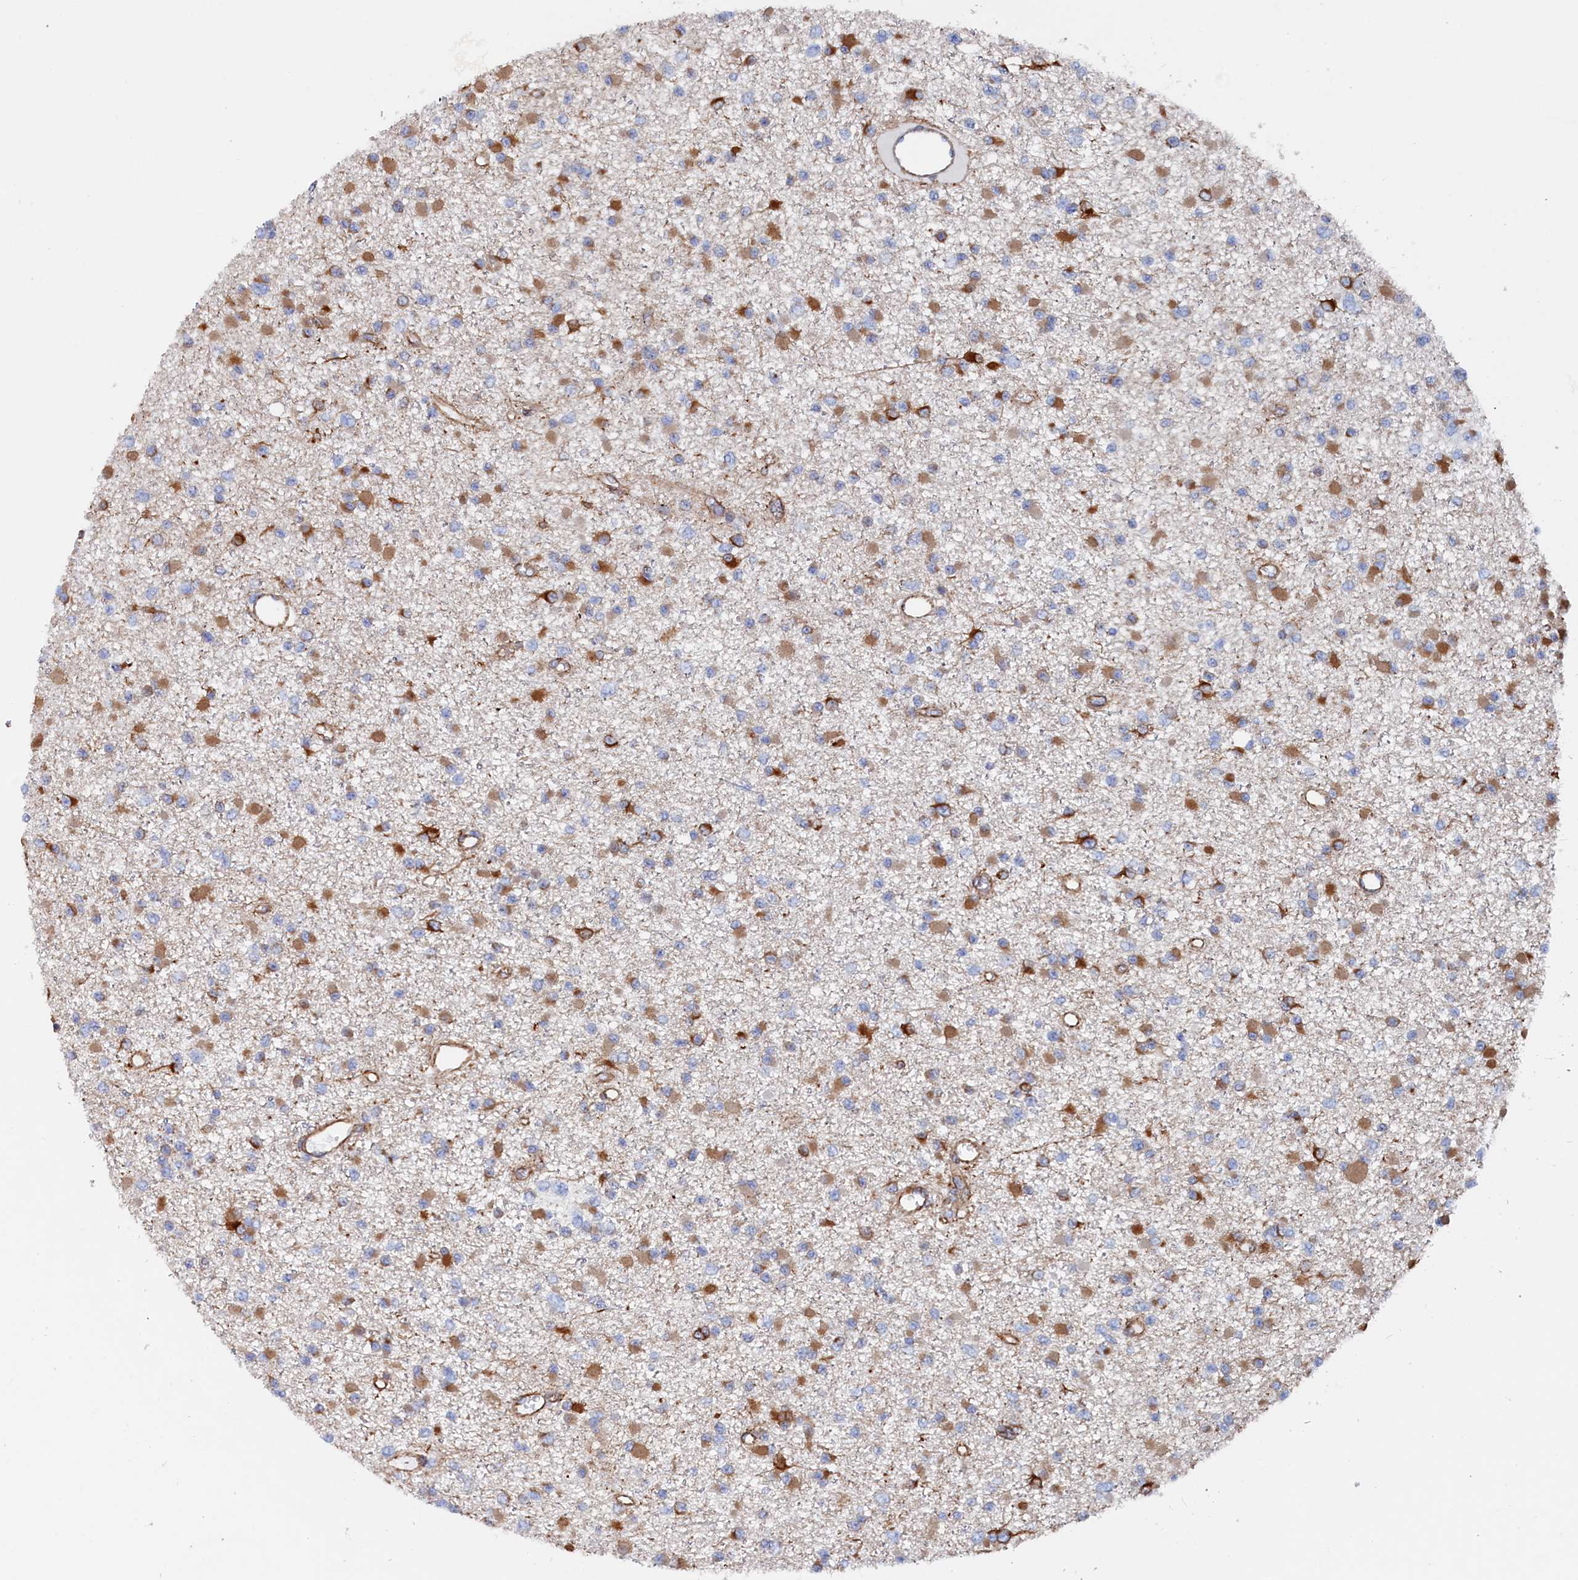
{"staining": {"intensity": "moderate", "quantity": "25%-75%", "location": "cytoplasmic/membranous"}, "tissue": "glioma", "cell_type": "Tumor cells", "image_type": "cancer", "snomed": [{"axis": "morphology", "description": "Glioma, malignant, Low grade"}, {"axis": "topography", "description": "Brain"}], "caption": "Glioma tissue demonstrates moderate cytoplasmic/membranous staining in about 25%-75% of tumor cells, visualized by immunohistochemistry.", "gene": "COG7", "patient": {"sex": "female", "age": 22}}